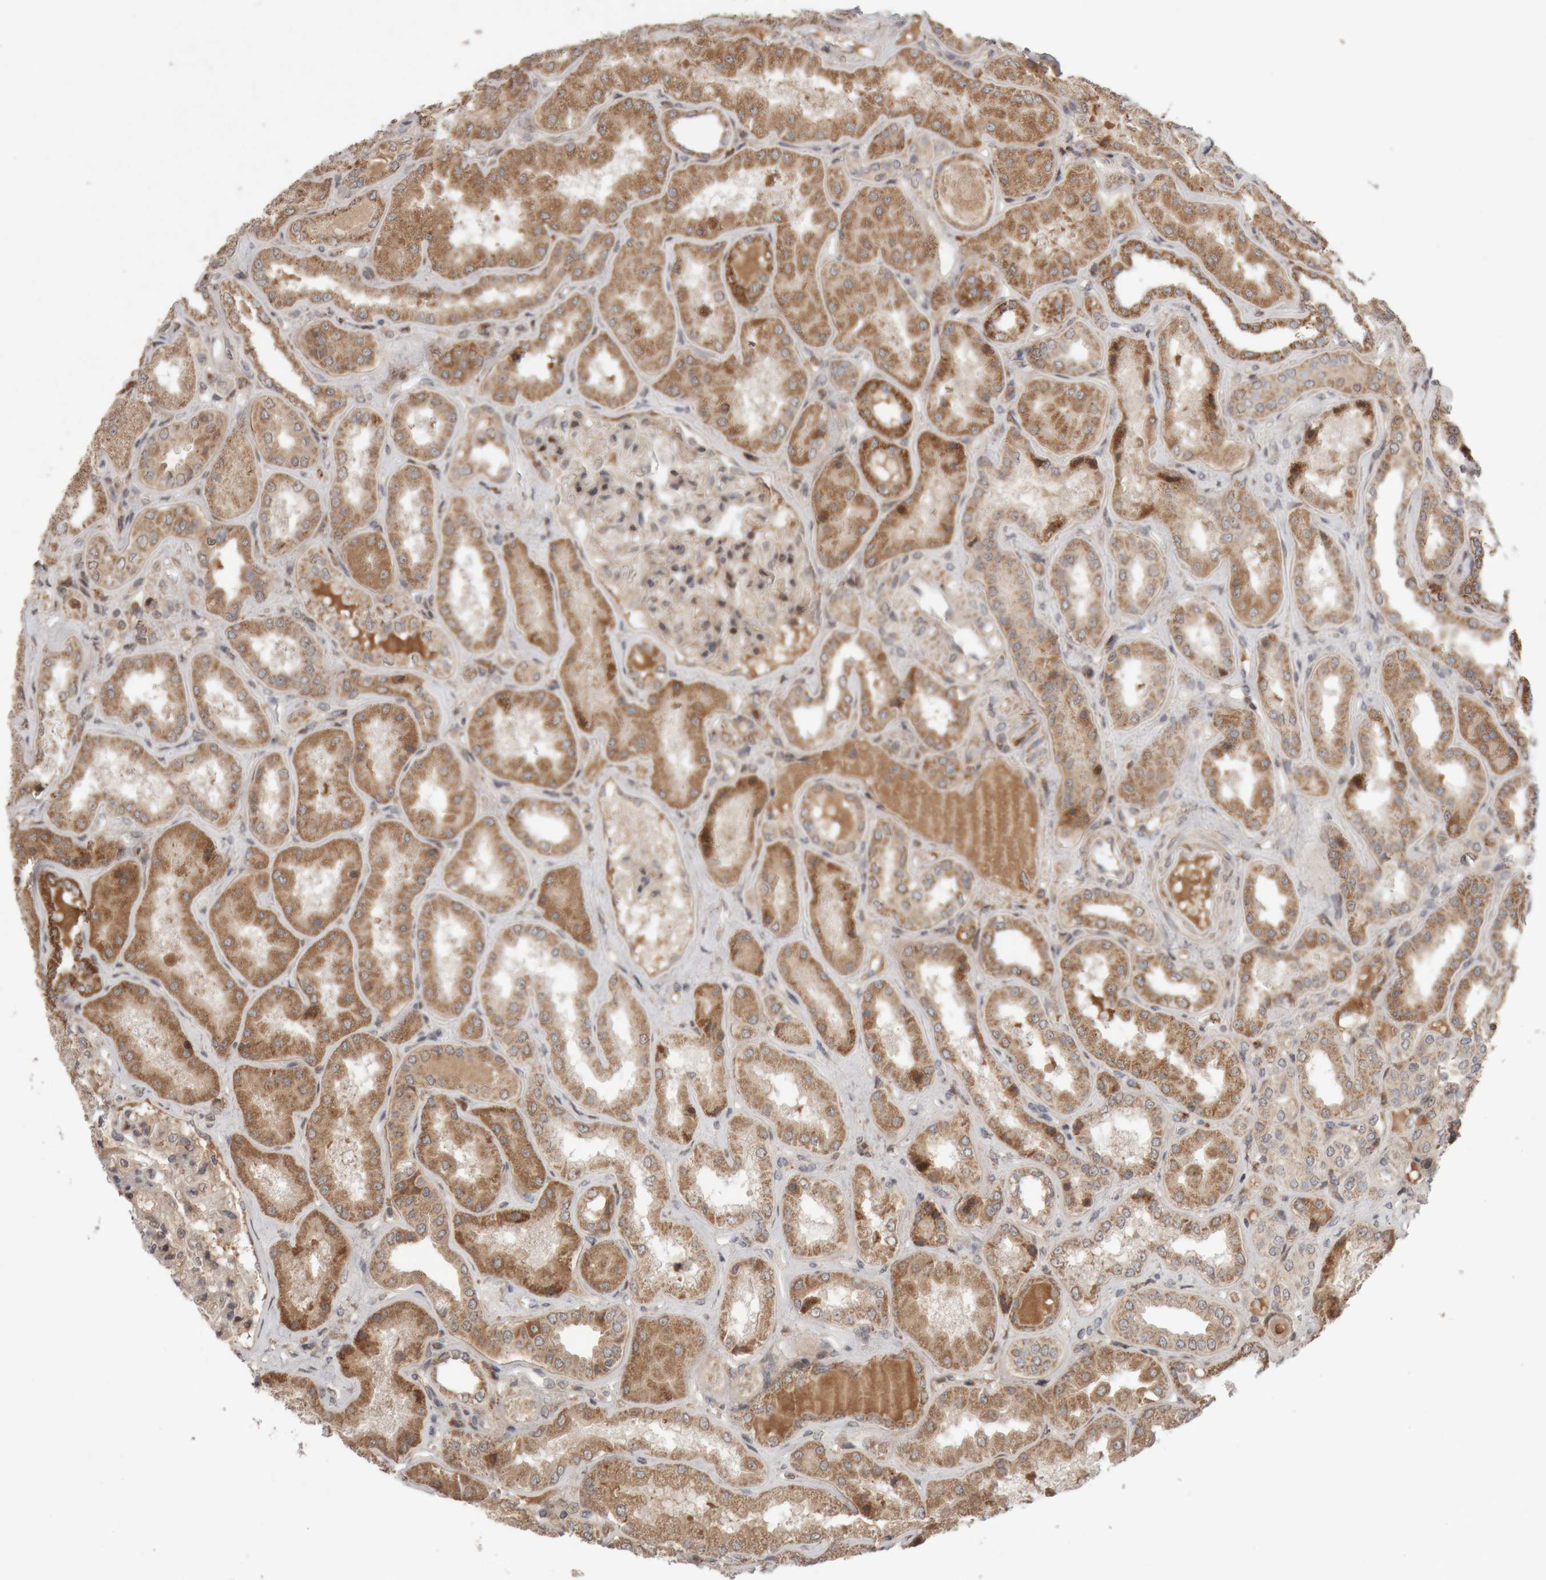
{"staining": {"intensity": "moderate", "quantity": "<25%", "location": "cytoplasmic/membranous"}, "tissue": "kidney", "cell_type": "Cells in glomeruli", "image_type": "normal", "snomed": [{"axis": "morphology", "description": "Normal tissue, NOS"}, {"axis": "topography", "description": "Kidney"}], "caption": "Moderate cytoplasmic/membranous staining is identified in approximately <25% of cells in glomeruli in normal kidney. The staining is performed using DAB brown chromogen to label protein expression. The nuclei are counter-stained blue using hematoxylin.", "gene": "KIF21B", "patient": {"sex": "female", "age": 56}}